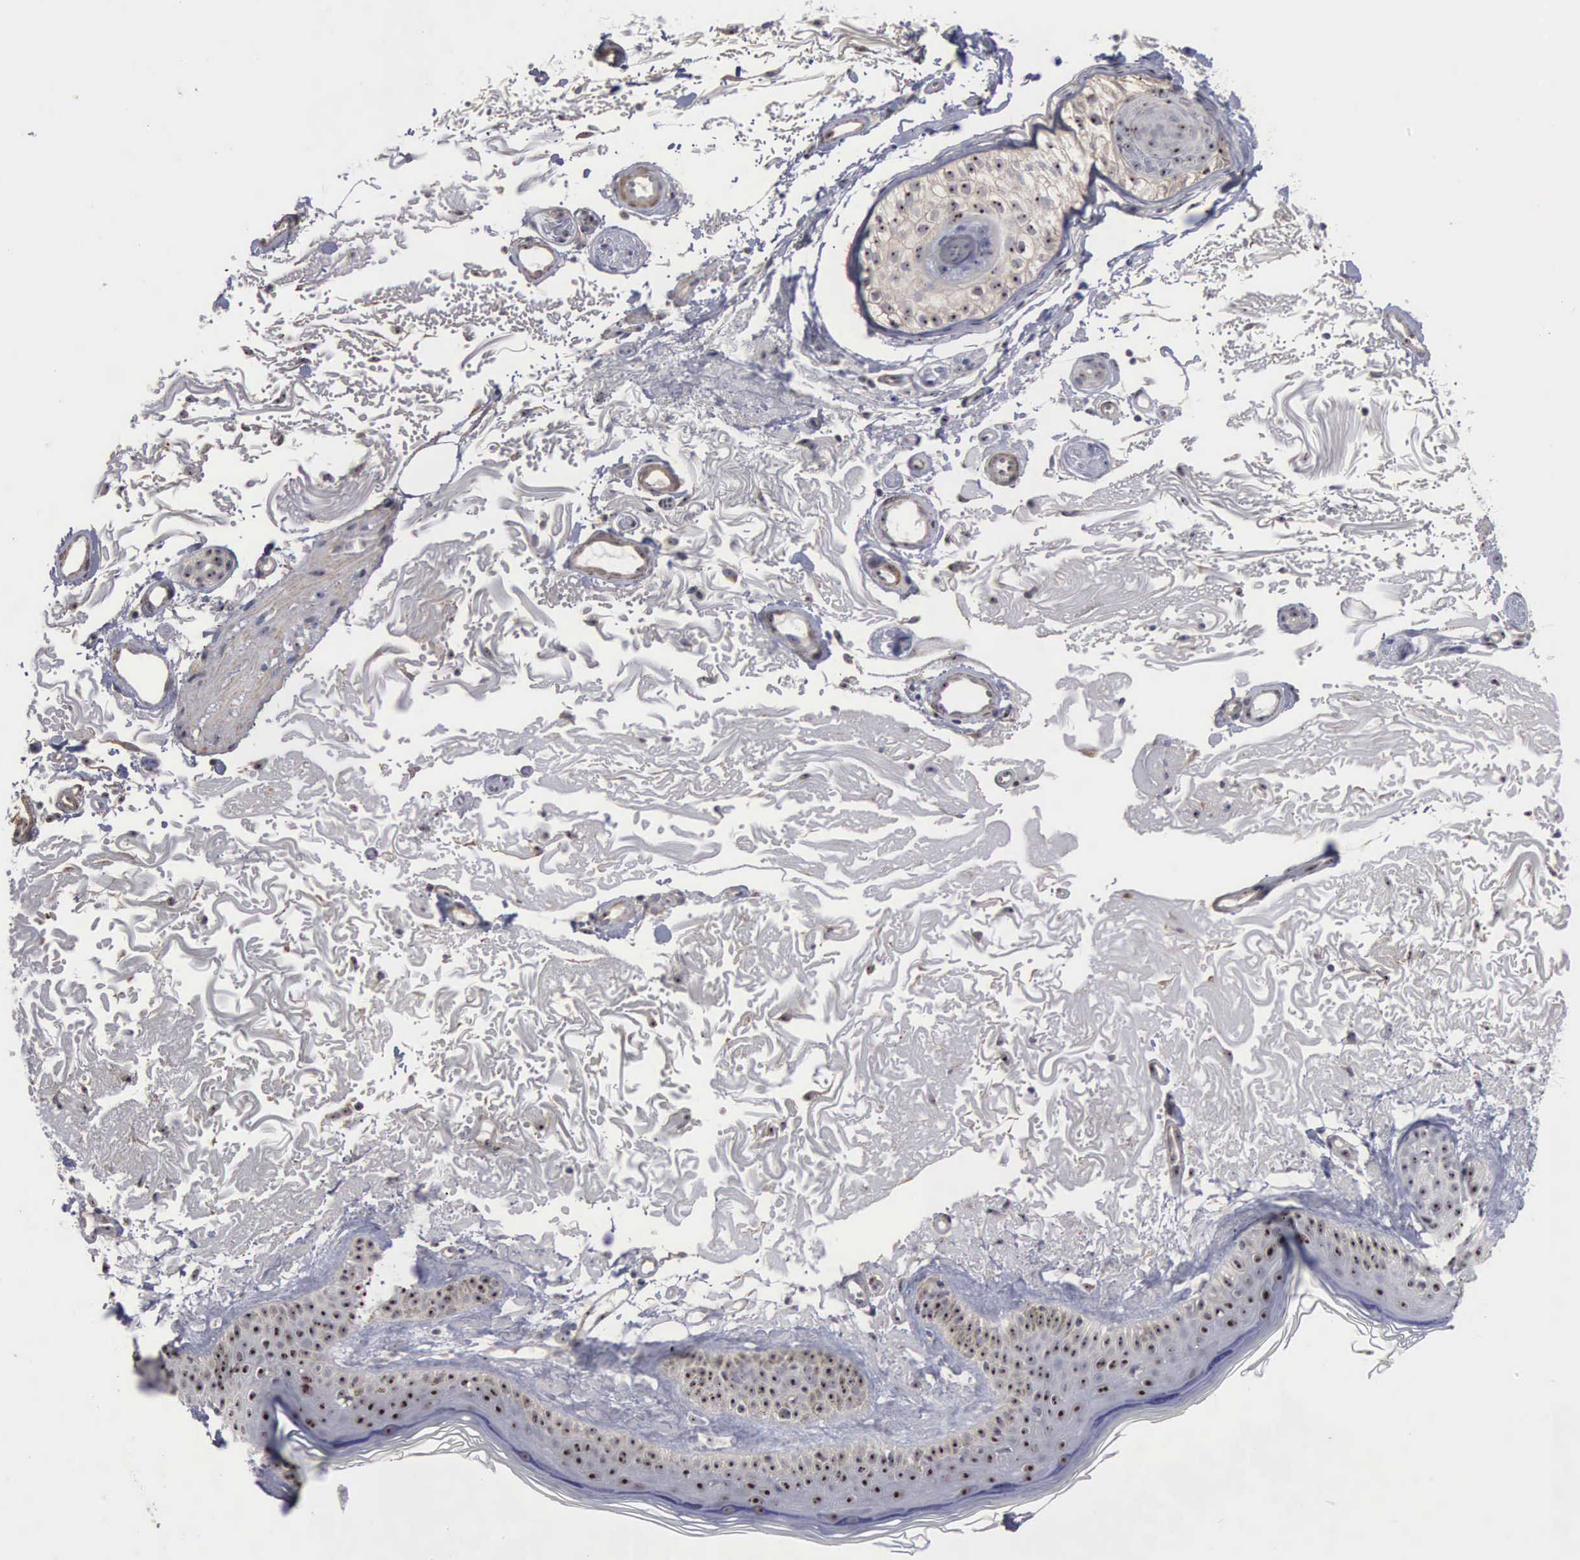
{"staining": {"intensity": "strong", "quantity": ">75%", "location": "nuclear"}, "tissue": "skin", "cell_type": "Keratinocytes", "image_type": "normal", "snomed": [{"axis": "morphology", "description": "Normal tissue, NOS"}, {"axis": "topography", "description": "Skin"}], "caption": "Protein positivity by IHC reveals strong nuclear staining in about >75% of keratinocytes in unremarkable skin. Immunohistochemistry stains the protein of interest in brown and the nuclei are stained blue.", "gene": "NGDN", "patient": {"sex": "female", "age": 90}}